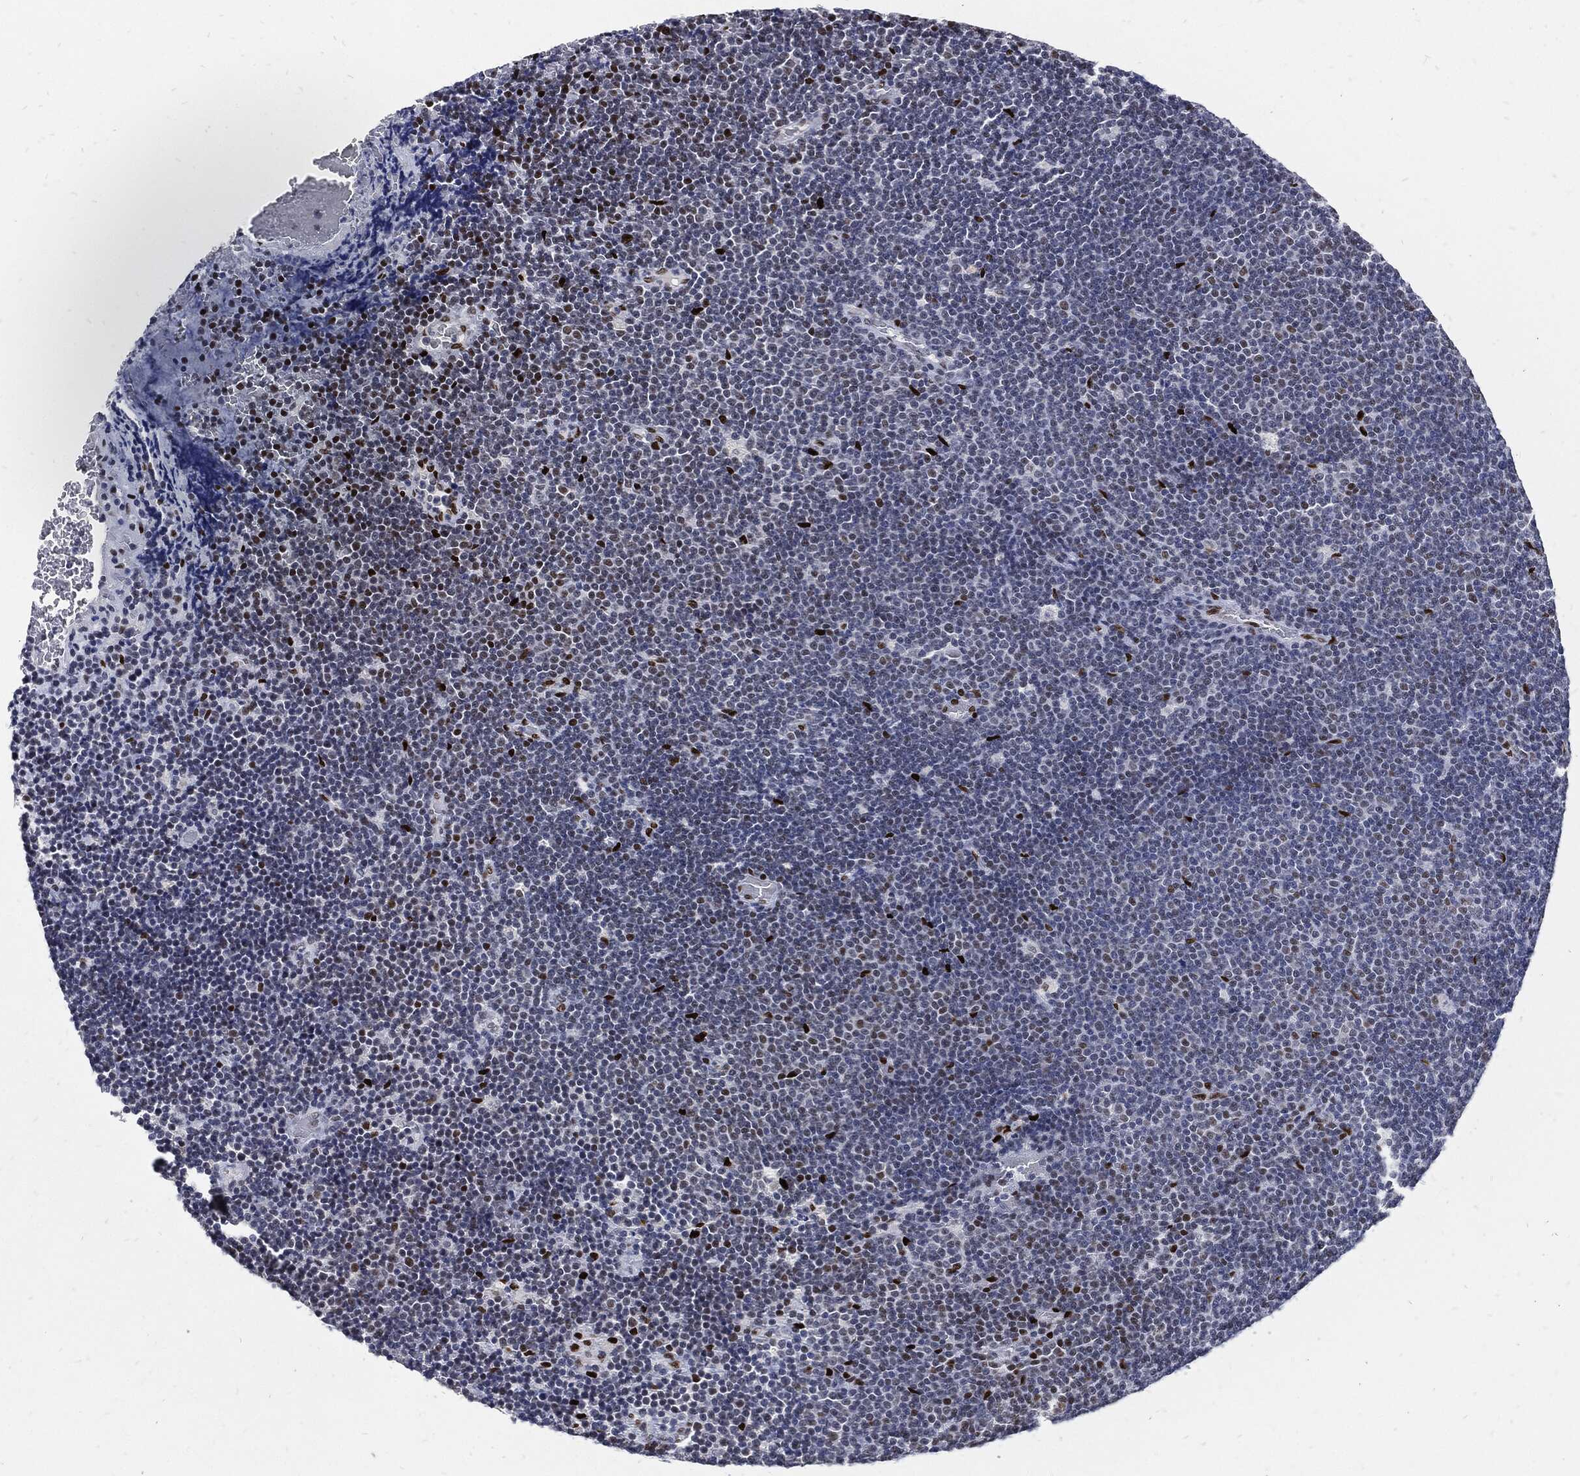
{"staining": {"intensity": "strong", "quantity": "<25%", "location": "nuclear"}, "tissue": "lymphoma", "cell_type": "Tumor cells", "image_type": "cancer", "snomed": [{"axis": "morphology", "description": "Malignant lymphoma, non-Hodgkin's type, Low grade"}, {"axis": "topography", "description": "Brain"}], "caption": "Tumor cells display medium levels of strong nuclear positivity in about <25% of cells in lymphoma. (IHC, brightfield microscopy, high magnification).", "gene": "JUN", "patient": {"sex": "female", "age": 66}}